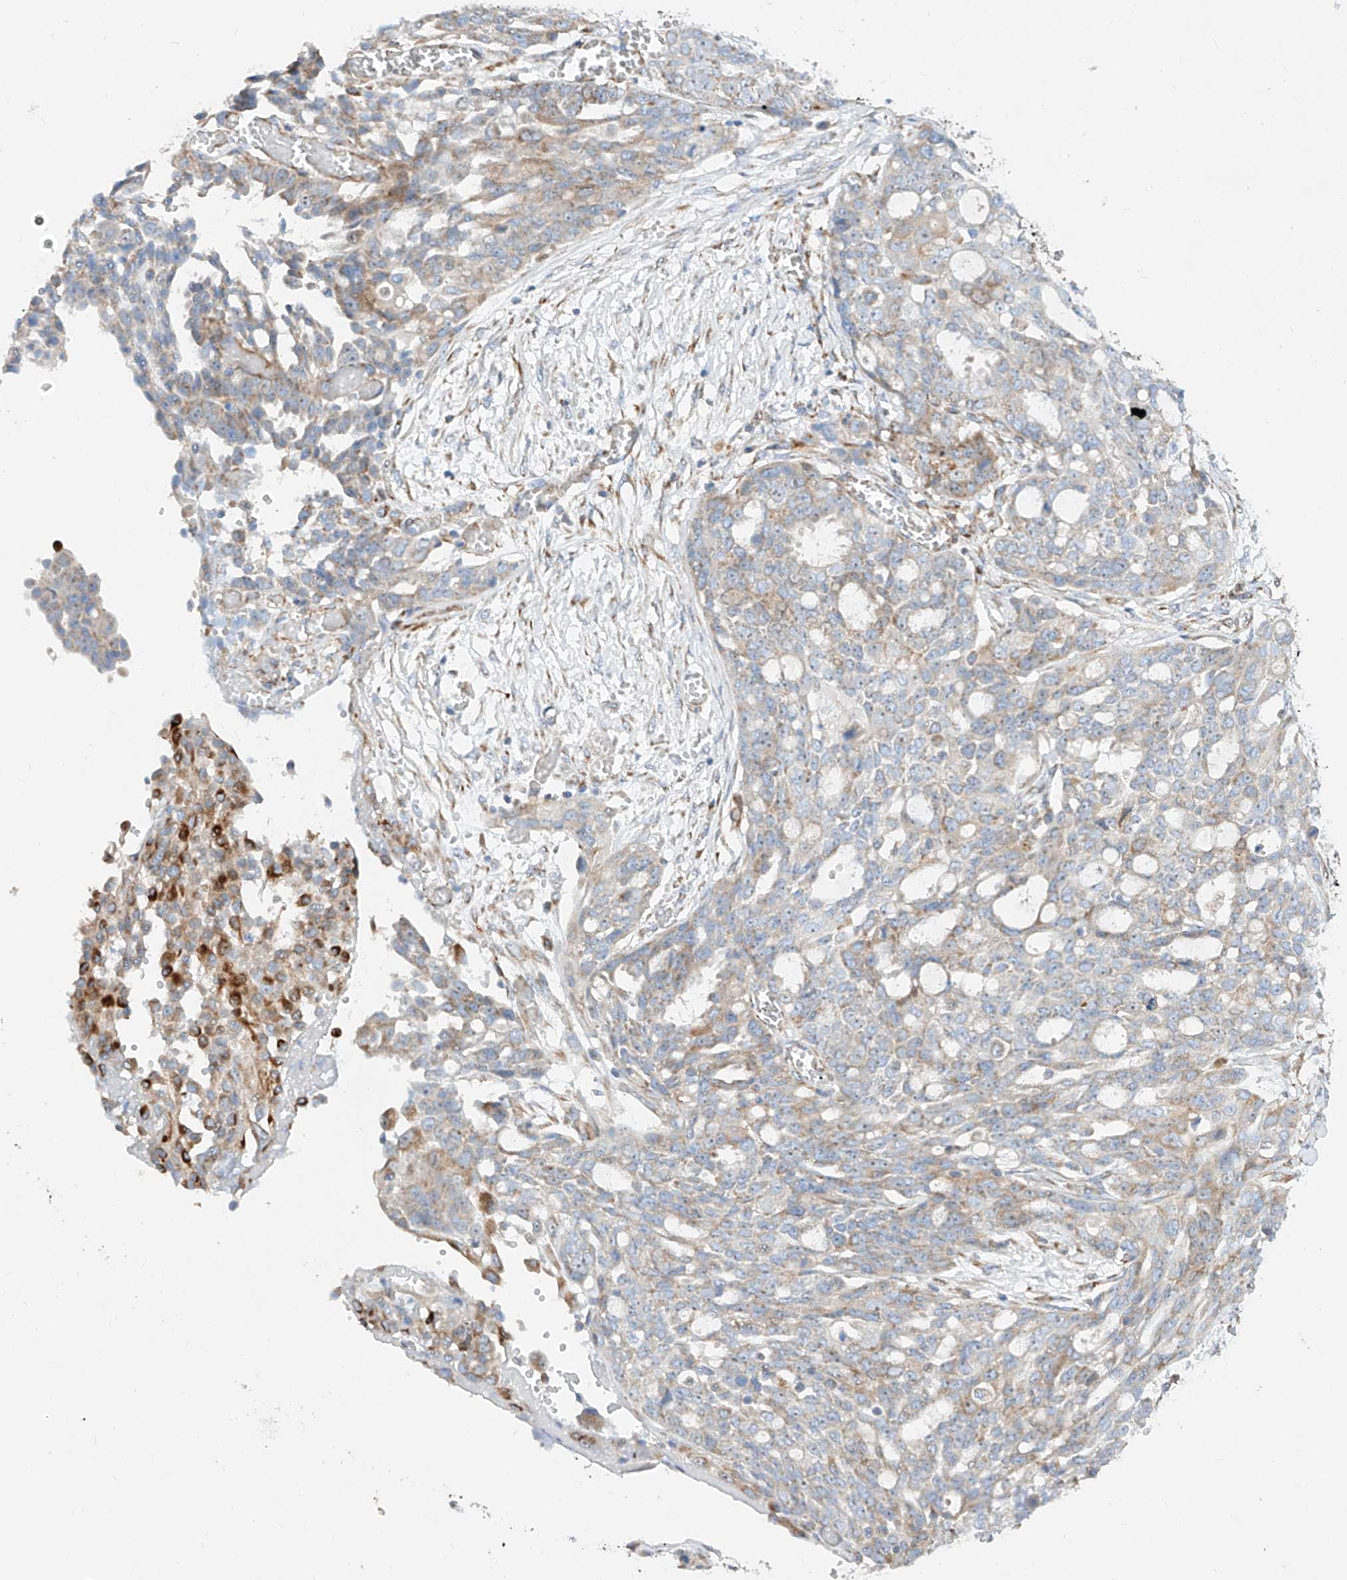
{"staining": {"intensity": "moderate", "quantity": "<25%", "location": "cytoplasmic/membranous"}, "tissue": "ovarian cancer", "cell_type": "Tumor cells", "image_type": "cancer", "snomed": [{"axis": "morphology", "description": "Cystadenocarcinoma, serous, NOS"}, {"axis": "topography", "description": "Soft tissue"}, {"axis": "topography", "description": "Ovary"}], "caption": "A low amount of moderate cytoplasmic/membranous expression is present in about <25% of tumor cells in ovarian cancer (serous cystadenocarcinoma) tissue. (brown staining indicates protein expression, while blue staining denotes nuclei).", "gene": "CST9", "patient": {"sex": "female", "age": 57}}